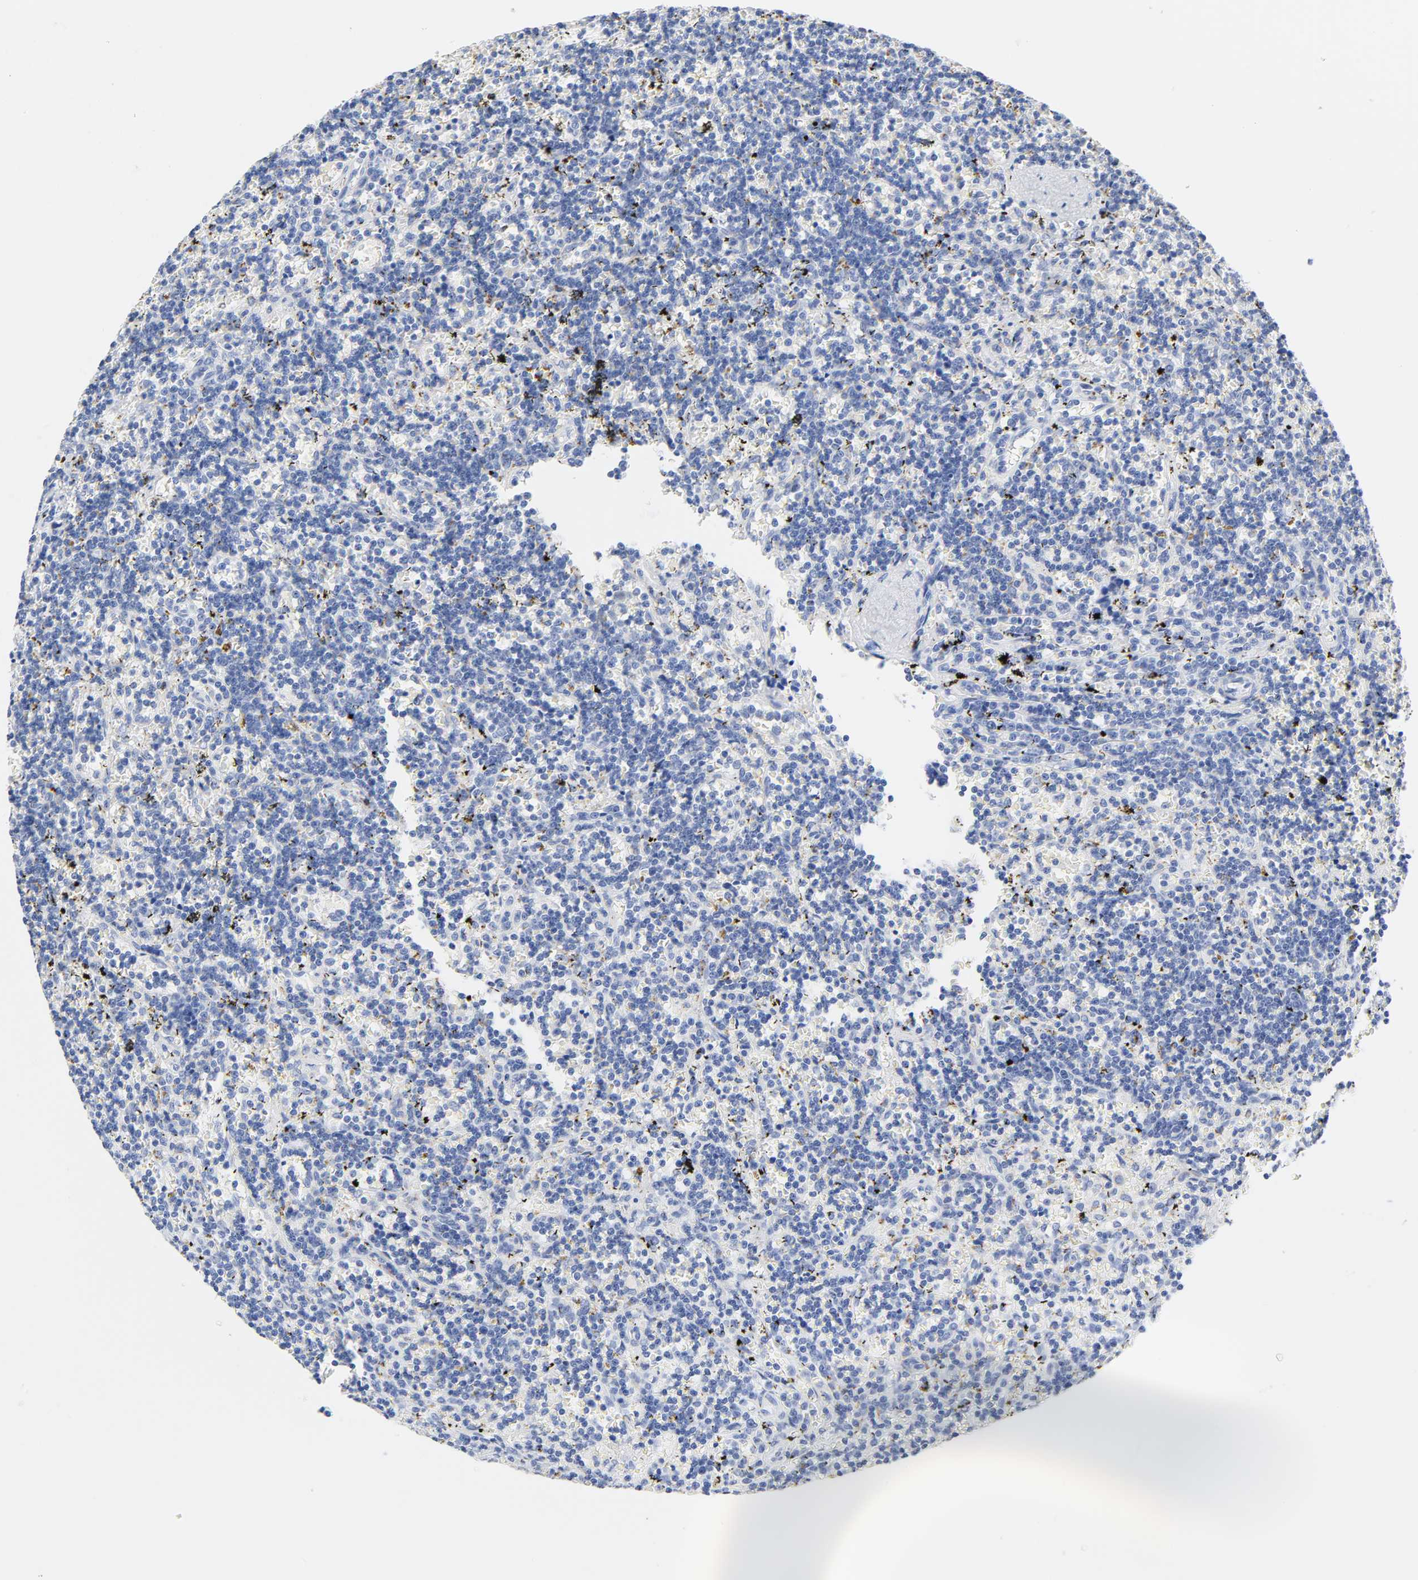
{"staining": {"intensity": "negative", "quantity": "none", "location": "none"}, "tissue": "lymphoma", "cell_type": "Tumor cells", "image_type": "cancer", "snomed": [{"axis": "morphology", "description": "Malignant lymphoma, non-Hodgkin's type, Low grade"}, {"axis": "topography", "description": "Spleen"}], "caption": "Tumor cells show no significant protein staining in low-grade malignant lymphoma, non-Hodgkin's type.", "gene": "PLP1", "patient": {"sex": "male", "age": 60}}